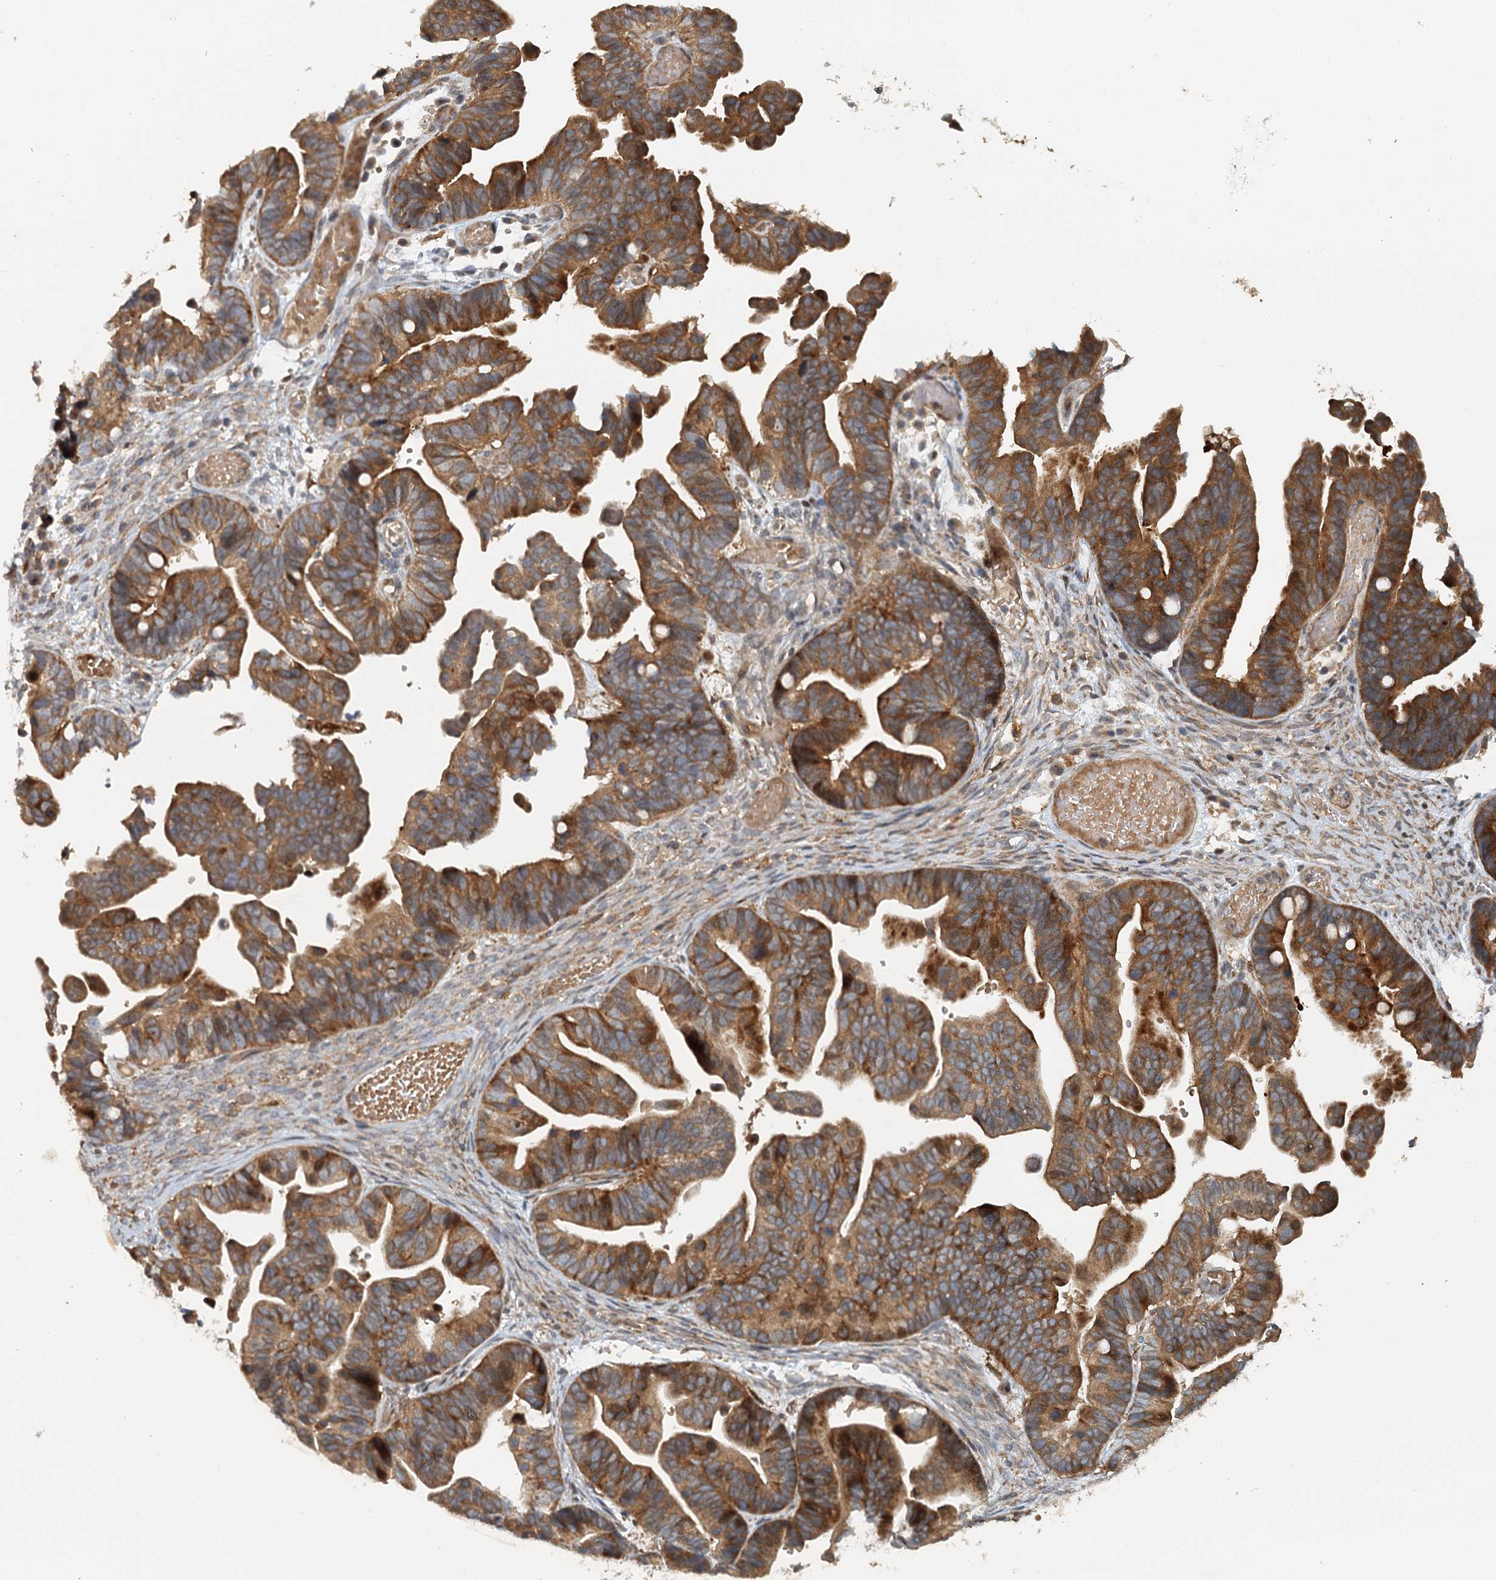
{"staining": {"intensity": "strong", "quantity": ">75%", "location": "cytoplasmic/membranous"}, "tissue": "ovarian cancer", "cell_type": "Tumor cells", "image_type": "cancer", "snomed": [{"axis": "morphology", "description": "Cystadenocarcinoma, serous, NOS"}, {"axis": "topography", "description": "Ovary"}], "caption": "About >75% of tumor cells in ovarian cancer (serous cystadenocarcinoma) demonstrate strong cytoplasmic/membranous protein positivity as visualized by brown immunohistochemical staining.", "gene": "RNF111", "patient": {"sex": "female", "age": 56}}